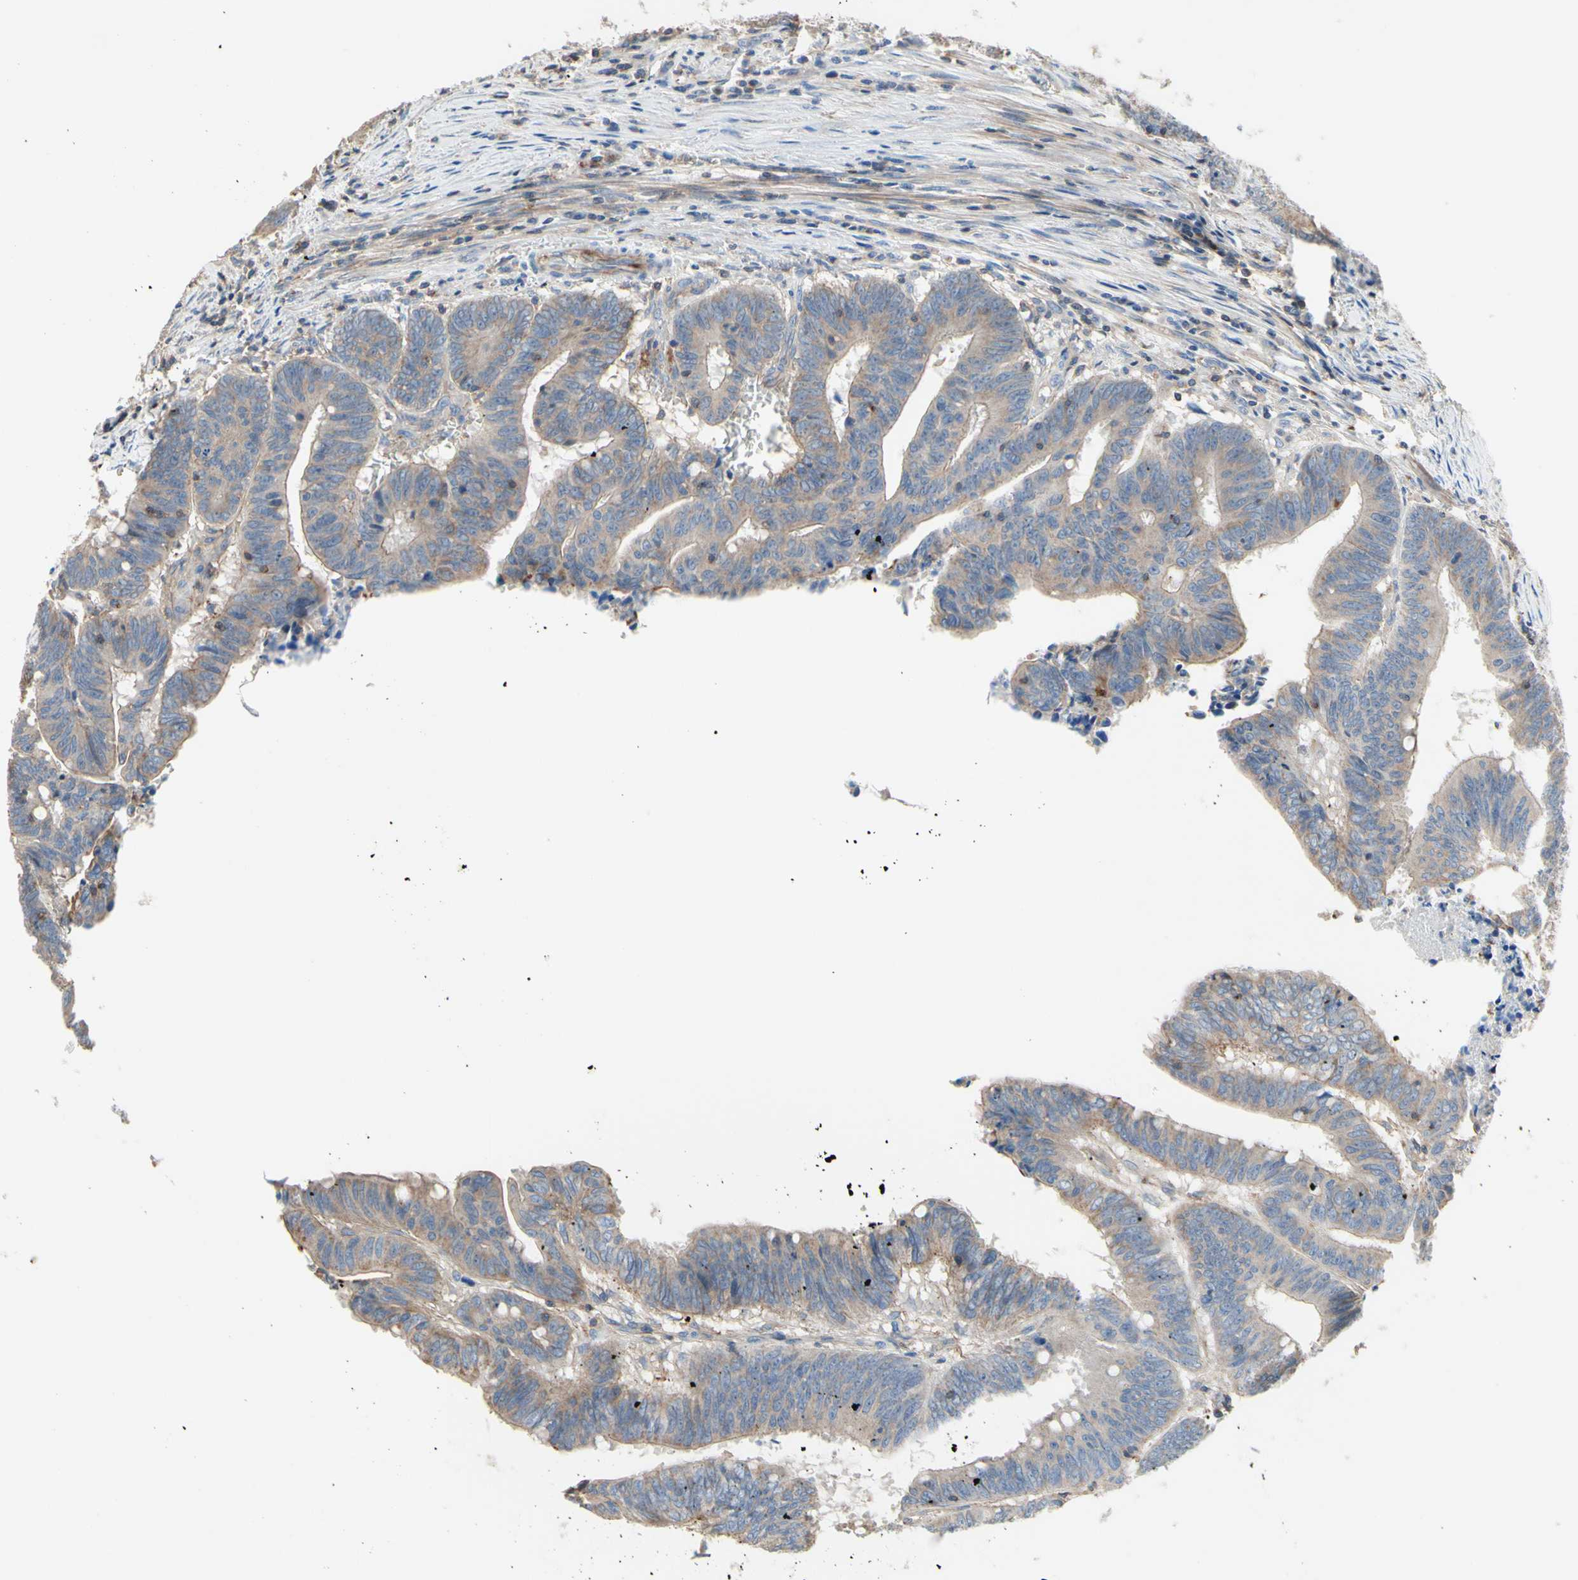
{"staining": {"intensity": "weak", "quantity": ">75%", "location": "cytoplasmic/membranous"}, "tissue": "colorectal cancer", "cell_type": "Tumor cells", "image_type": "cancer", "snomed": [{"axis": "morphology", "description": "Adenocarcinoma, NOS"}, {"axis": "topography", "description": "Colon"}], "caption": "Human colorectal cancer (adenocarcinoma) stained with a protein marker reveals weak staining in tumor cells.", "gene": "SEMA4C", "patient": {"sex": "male", "age": 45}}